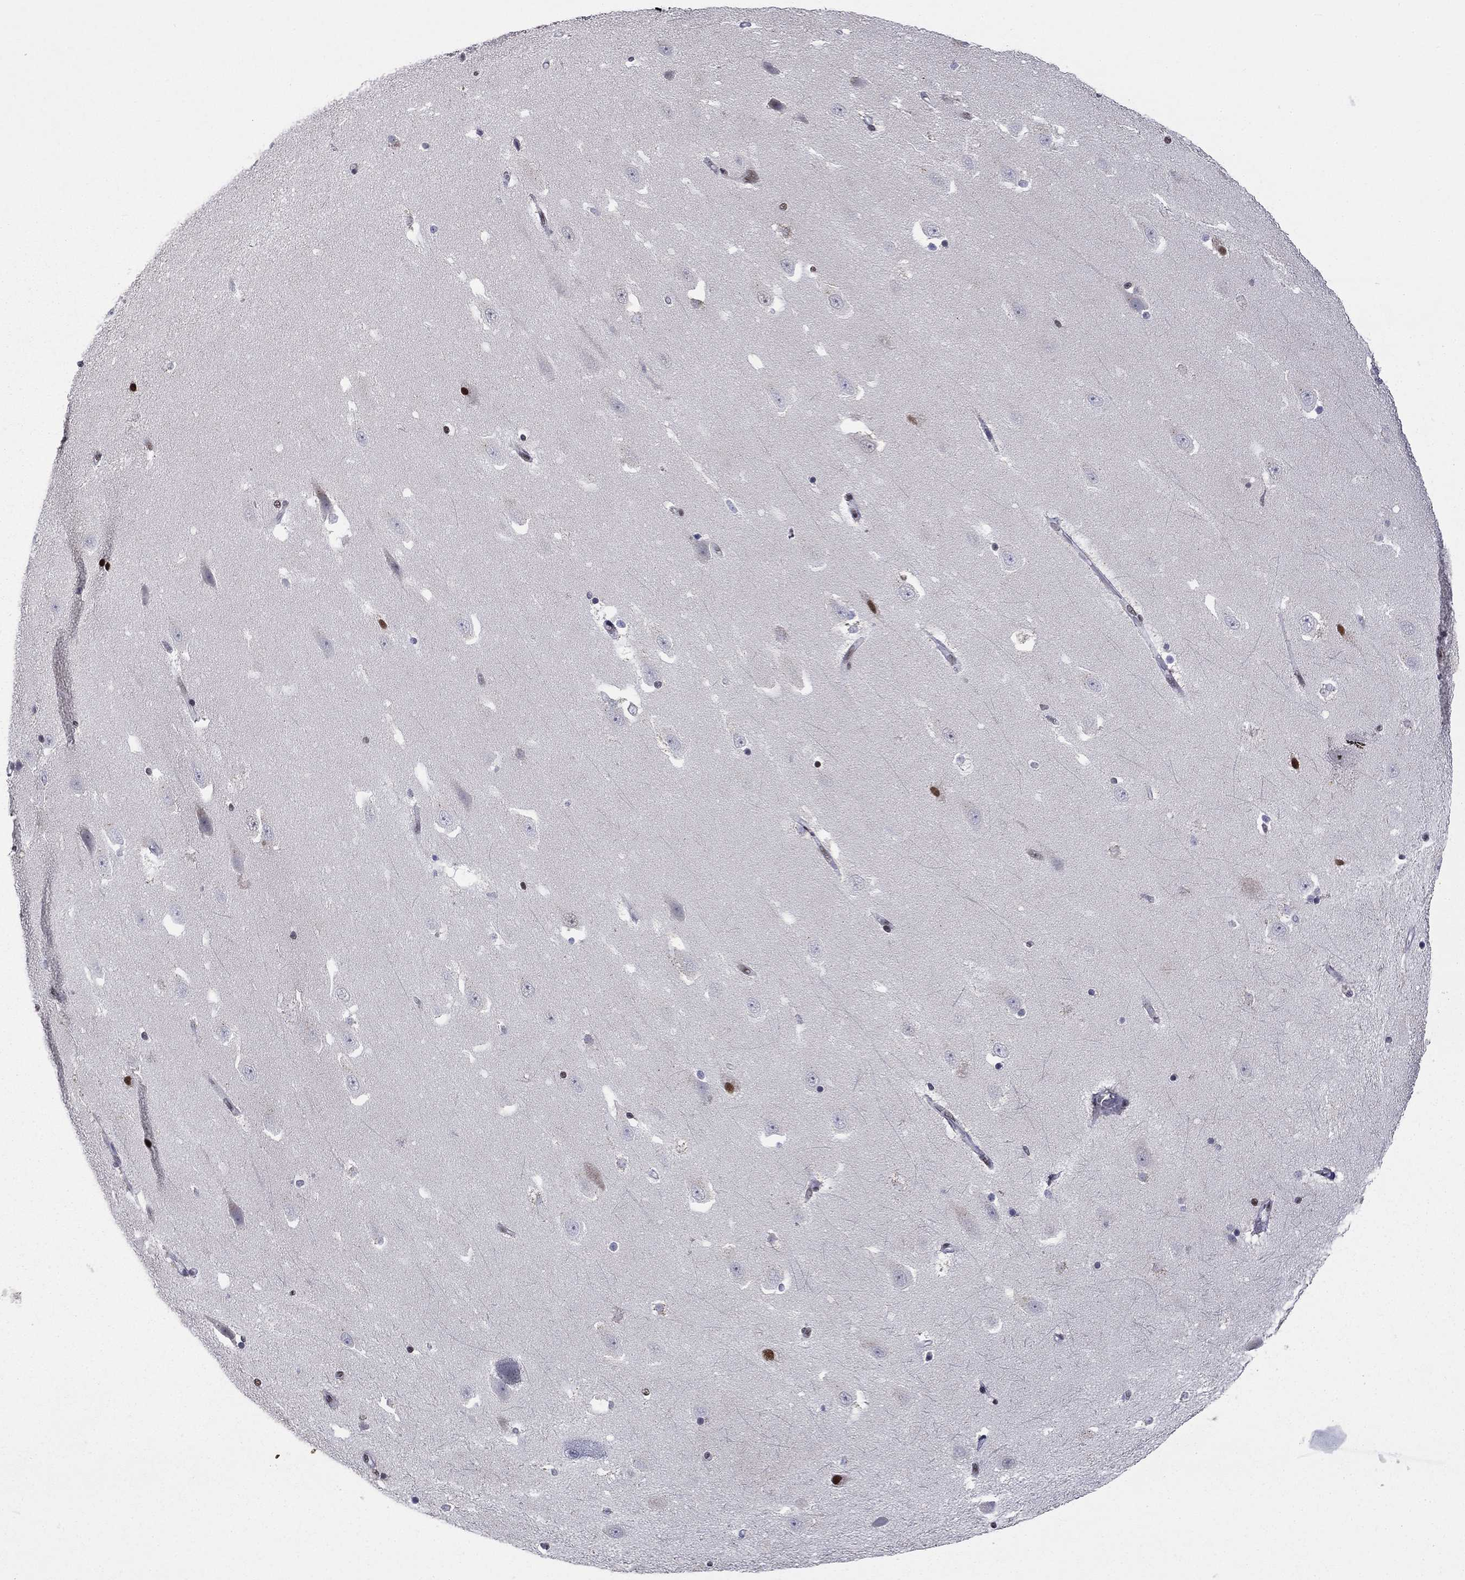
{"staining": {"intensity": "moderate", "quantity": "<25%", "location": "nuclear"}, "tissue": "hippocampus", "cell_type": "Glial cells", "image_type": "normal", "snomed": [{"axis": "morphology", "description": "Normal tissue, NOS"}, {"axis": "topography", "description": "Hippocampus"}], "caption": "DAB (3,3'-diaminobenzidine) immunohistochemical staining of benign human hippocampus reveals moderate nuclear protein expression in approximately <25% of glial cells. Immunohistochemistry (ihc) stains the protein of interest in brown and the nuclei are stained blue.", "gene": "ETV5", "patient": {"sex": "male", "age": 49}}